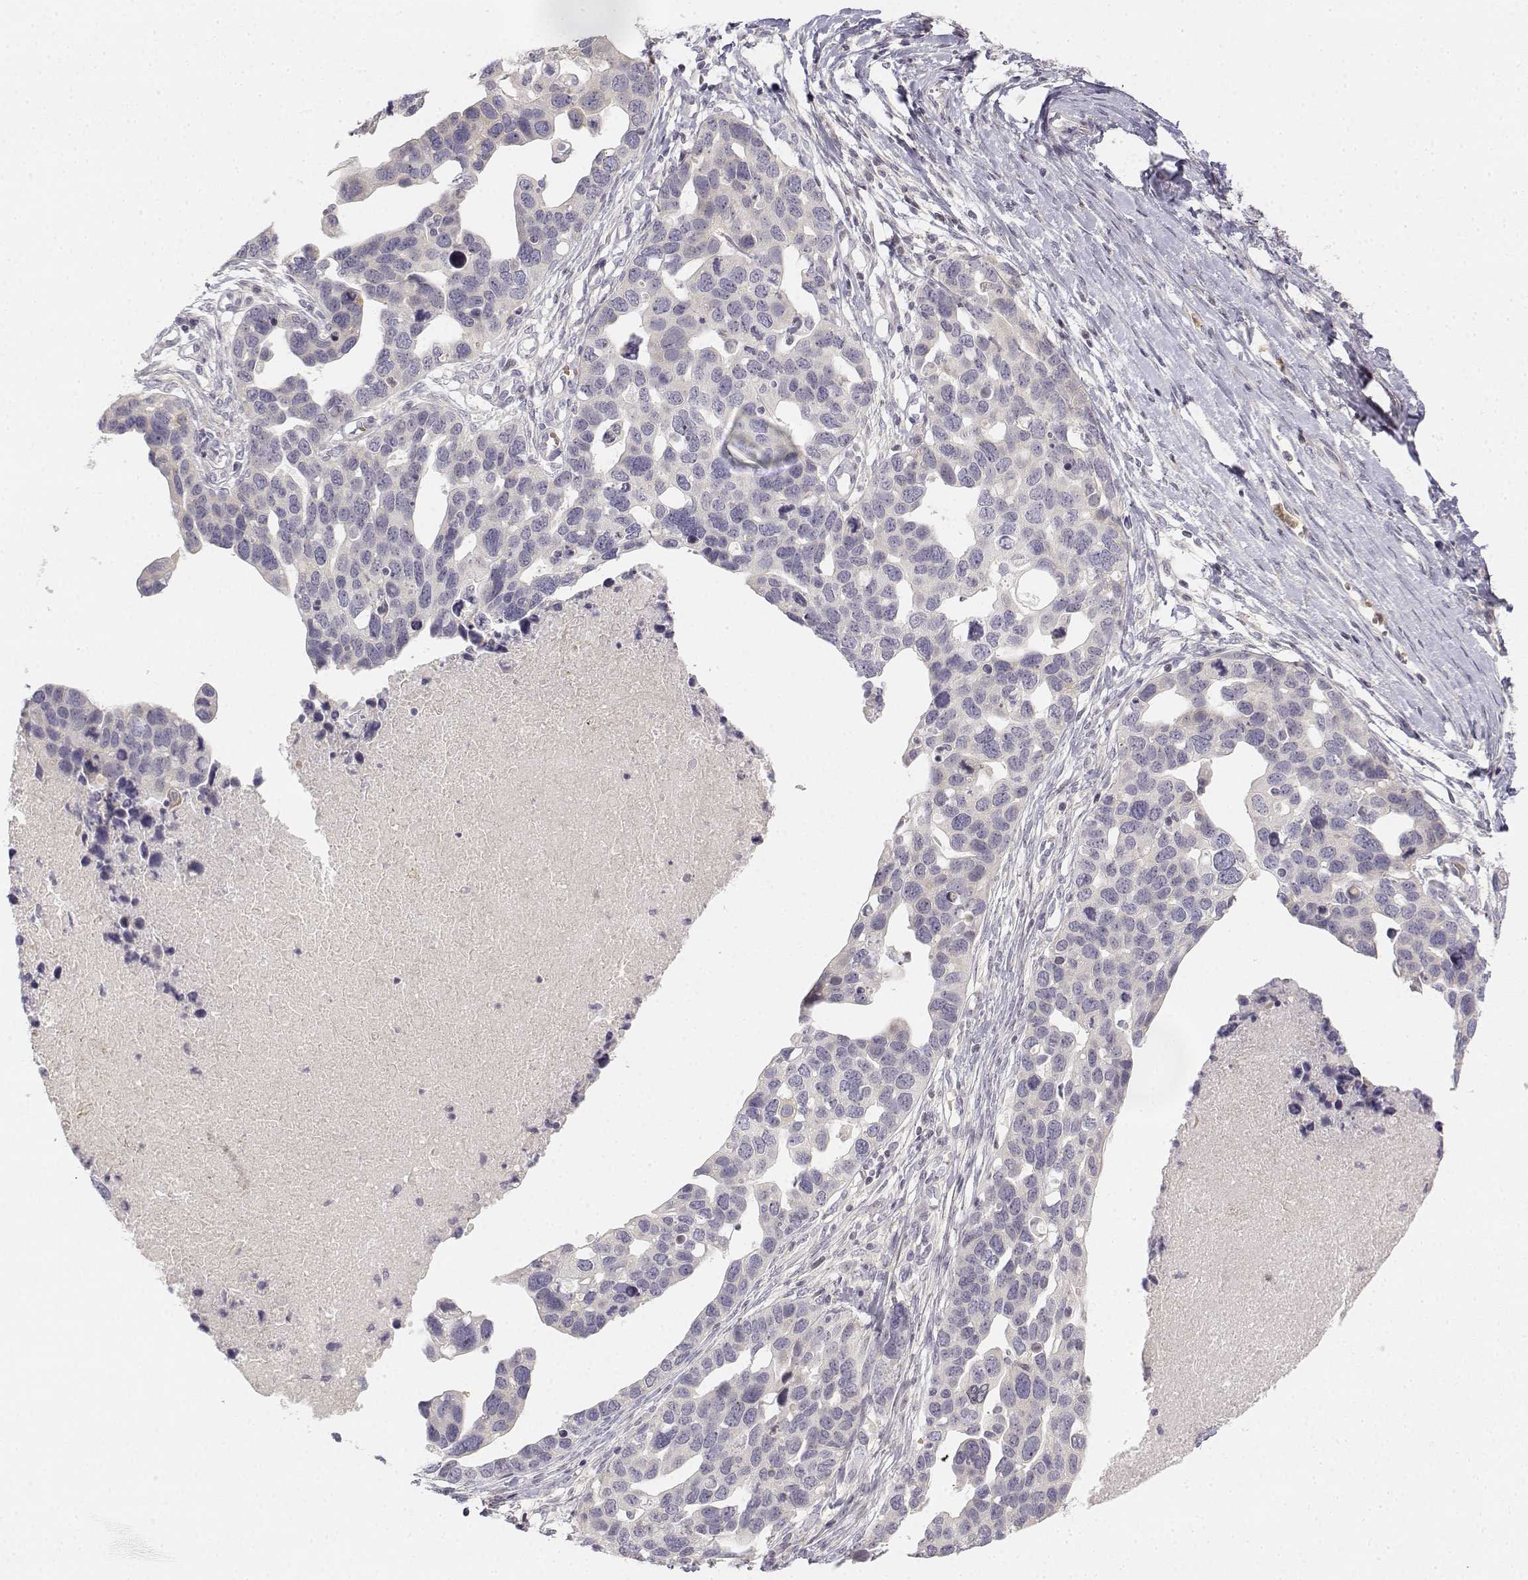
{"staining": {"intensity": "negative", "quantity": "none", "location": "none"}, "tissue": "ovarian cancer", "cell_type": "Tumor cells", "image_type": "cancer", "snomed": [{"axis": "morphology", "description": "Cystadenocarcinoma, serous, NOS"}, {"axis": "topography", "description": "Ovary"}], "caption": "Tumor cells are negative for brown protein staining in serous cystadenocarcinoma (ovarian).", "gene": "GLIPR1L2", "patient": {"sex": "female", "age": 54}}